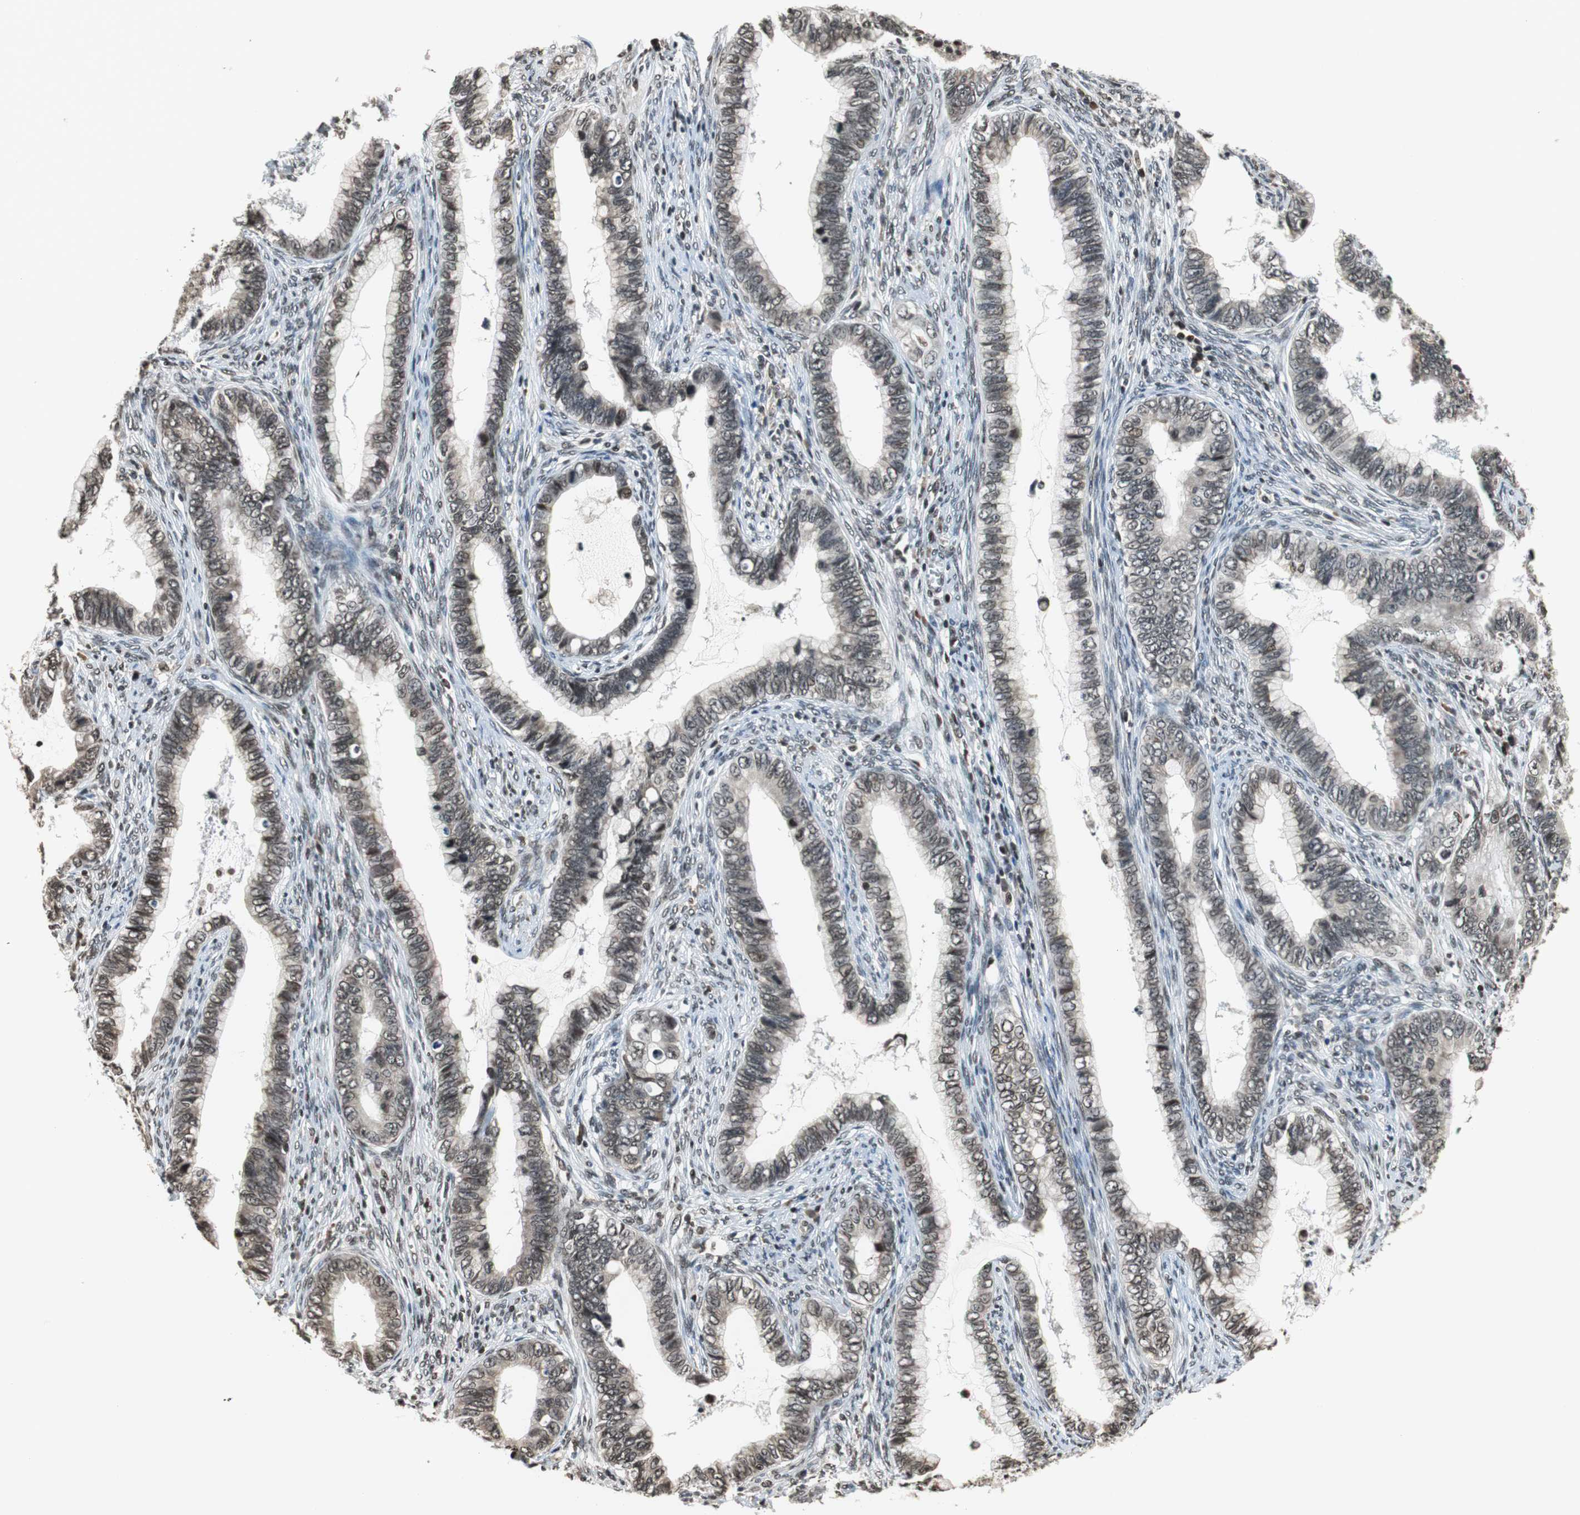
{"staining": {"intensity": "weak", "quantity": ">75%", "location": "nuclear"}, "tissue": "cervical cancer", "cell_type": "Tumor cells", "image_type": "cancer", "snomed": [{"axis": "morphology", "description": "Adenocarcinoma, NOS"}, {"axis": "topography", "description": "Cervix"}], "caption": "Weak nuclear staining is seen in approximately >75% of tumor cells in cervical cancer.", "gene": "REST", "patient": {"sex": "female", "age": 44}}